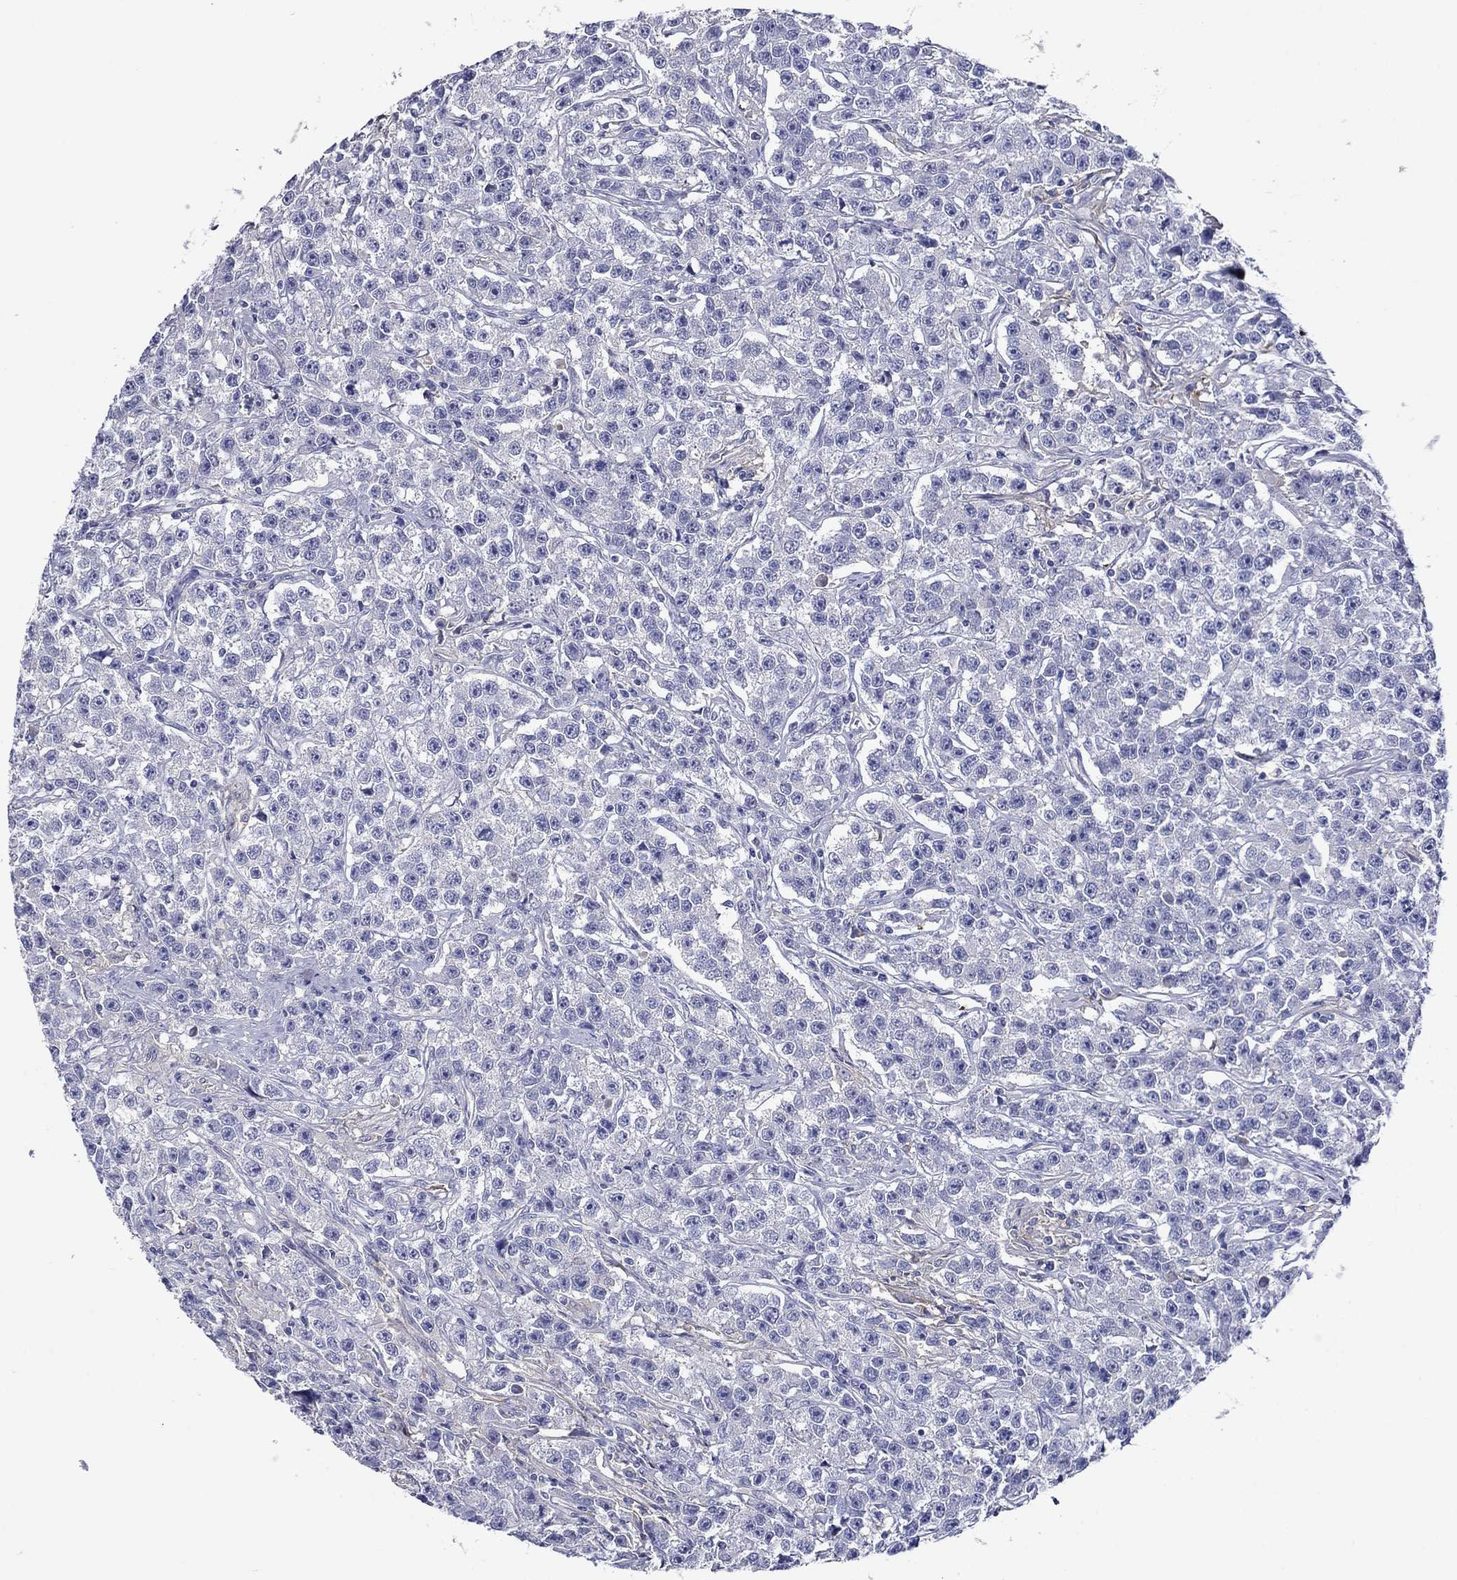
{"staining": {"intensity": "negative", "quantity": "none", "location": "none"}, "tissue": "testis cancer", "cell_type": "Tumor cells", "image_type": "cancer", "snomed": [{"axis": "morphology", "description": "Seminoma, NOS"}, {"axis": "topography", "description": "Testis"}], "caption": "Histopathology image shows no protein positivity in tumor cells of seminoma (testis) tissue.", "gene": "CNDP1", "patient": {"sex": "male", "age": 59}}